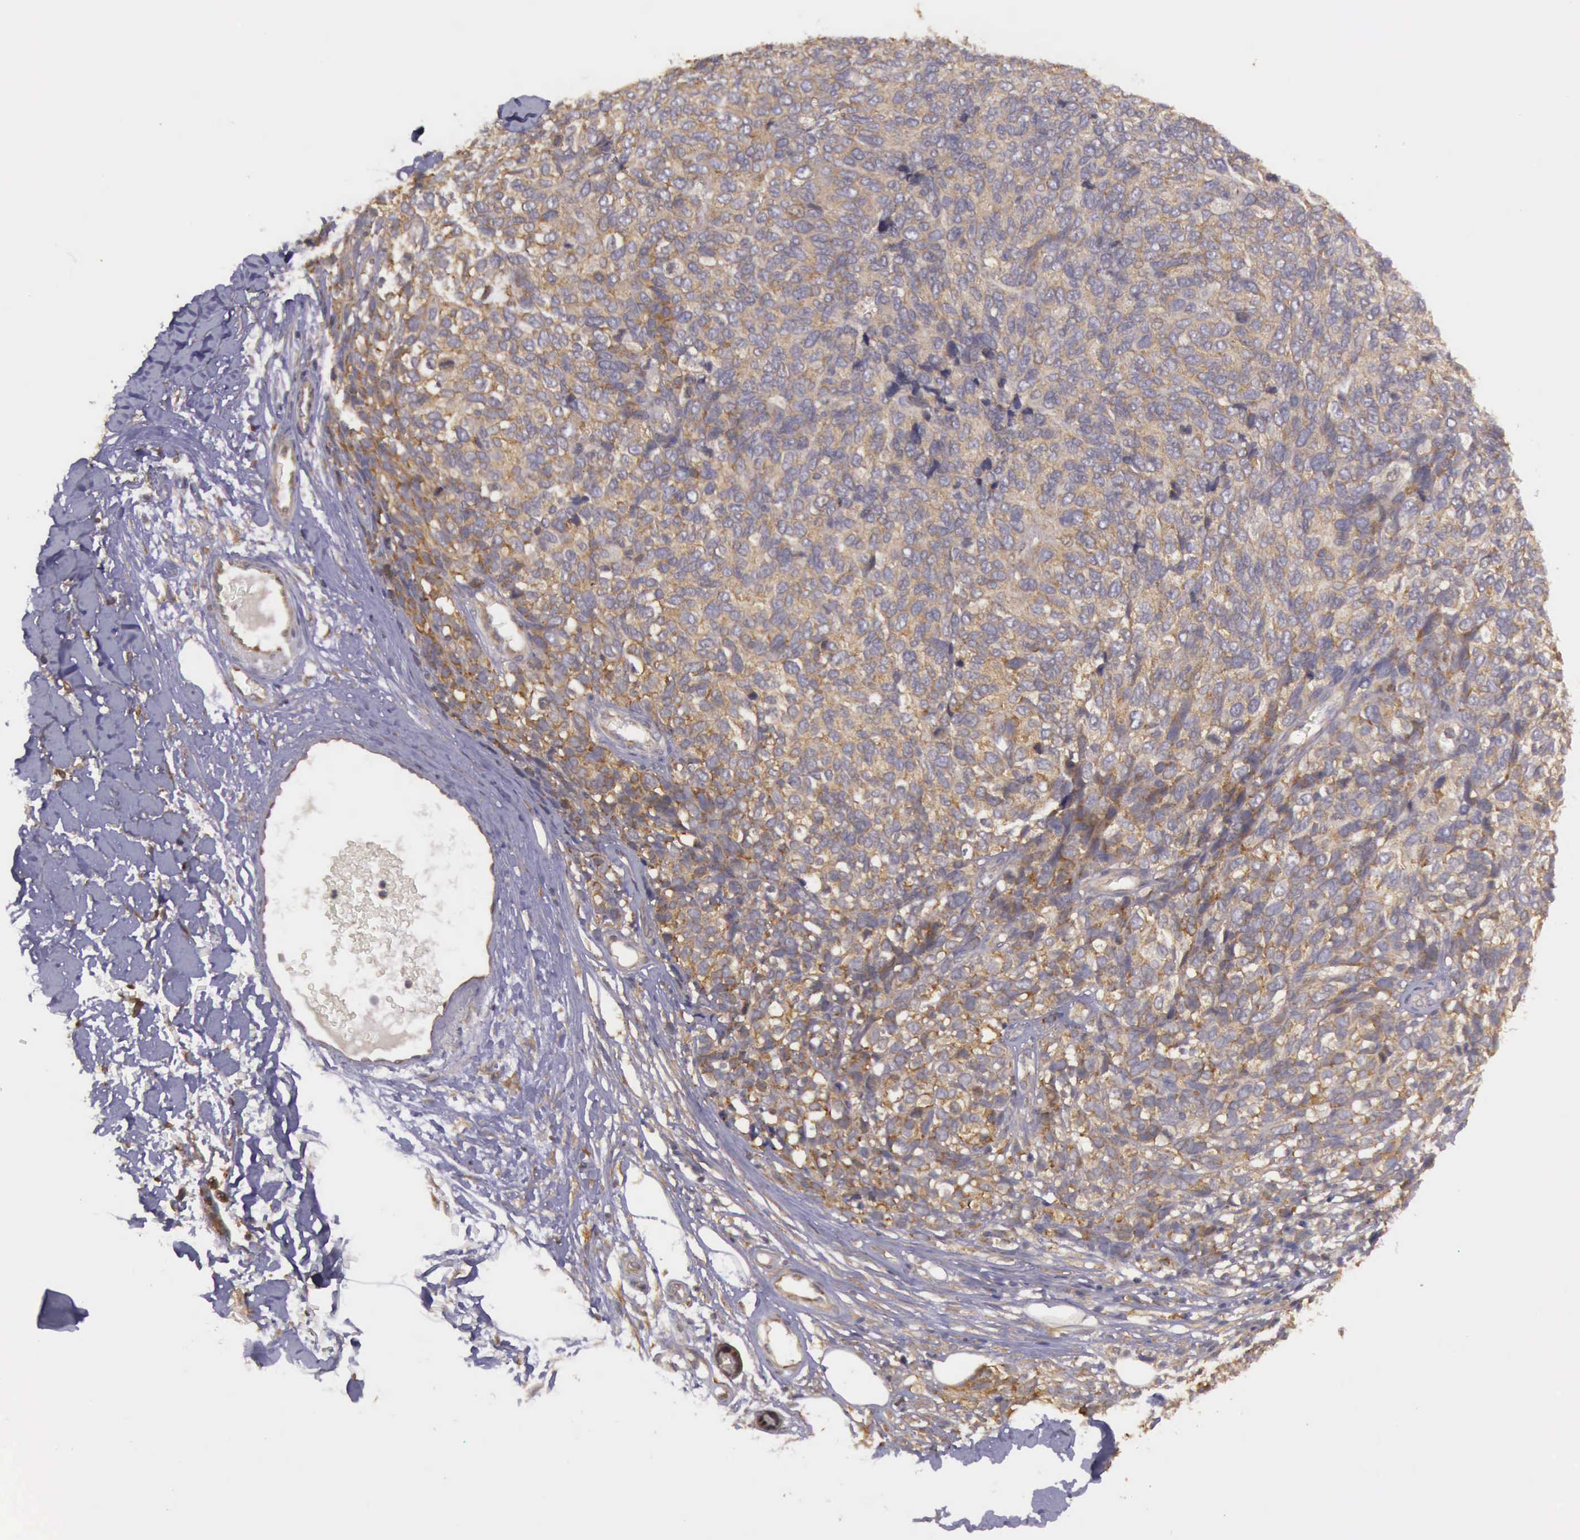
{"staining": {"intensity": "moderate", "quantity": ">75%", "location": "cytoplasmic/membranous"}, "tissue": "melanoma", "cell_type": "Tumor cells", "image_type": "cancer", "snomed": [{"axis": "morphology", "description": "Malignant melanoma, NOS"}, {"axis": "topography", "description": "Skin"}], "caption": "Immunohistochemistry of melanoma exhibits medium levels of moderate cytoplasmic/membranous staining in approximately >75% of tumor cells.", "gene": "EIF5", "patient": {"sex": "female", "age": 85}}